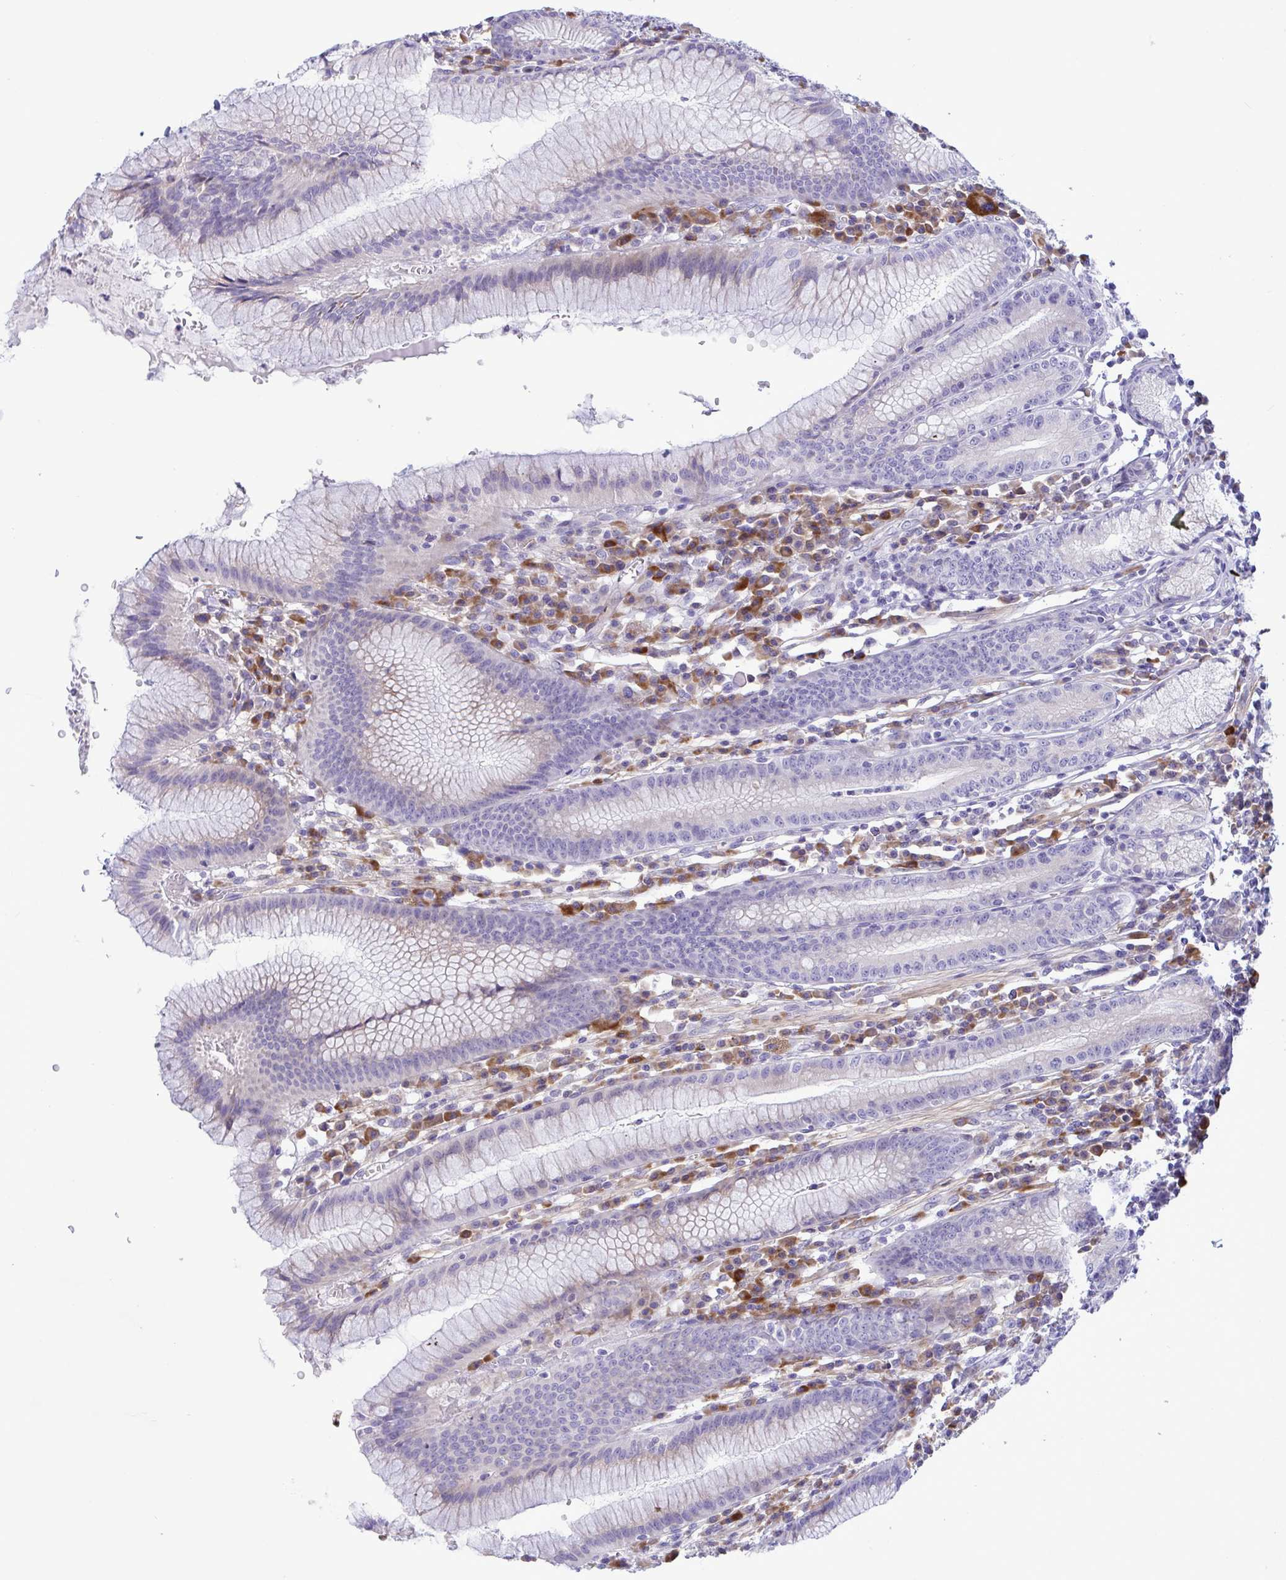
{"staining": {"intensity": "negative", "quantity": "none", "location": "none"}, "tissue": "stomach", "cell_type": "Glandular cells", "image_type": "normal", "snomed": [{"axis": "morphology", "description": "Normal tissue, NOS"}, {"axis": "topography", "description": "Stomach"}], "caption": "The photomicrograph demonstrates no significant staining in glandular cells of stomach. Brightfield microscopy of immunohistochemistry stained with DAB (brown) and hematoxylin (blue), captured at high magnification.", "gene": "FAM86B1", "patient": {"sex": "male", "age": 55}}